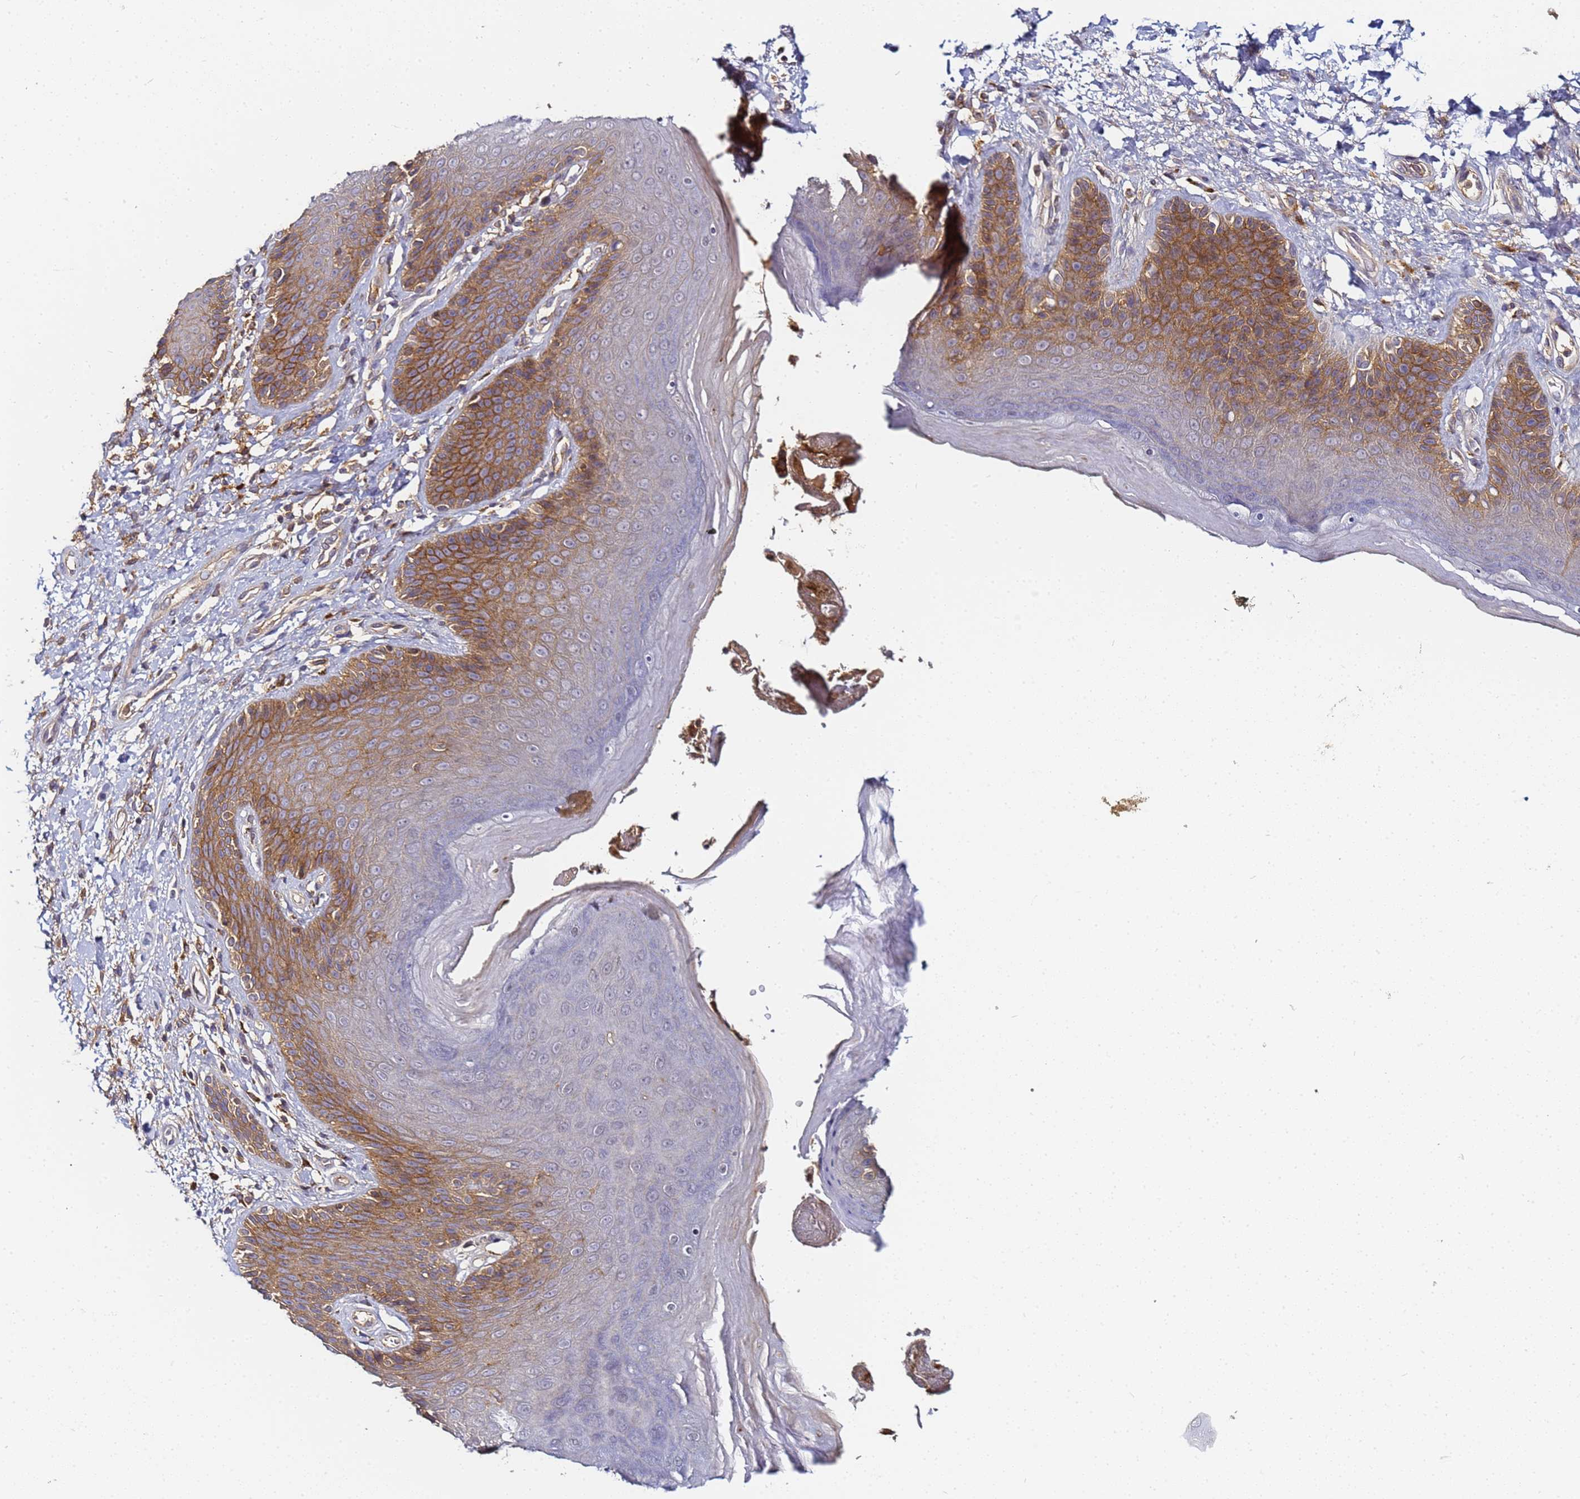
{"staining": {"intensity": "moderate", "quantity": "25%-75%", "location": "cytoplasmic/membranous"}, "tissue": "skin", "cell_type": "Epidermal cells", "image_type": "normal", "snomed": [{"axis": "morphology", "description": "Normal tissue, NOS"}, {"axis": "topography", "description": "Anal"}], "caption": "Moderate cytoplasmic/membranous expression is seen in approximately 25%-75% of epidermal cells in unremarkable skin. (Brightfield microscopy of DAB IHC at high magnification).", "gene": "LRRC69", "patient": {"sex": "female", "age": 89}}